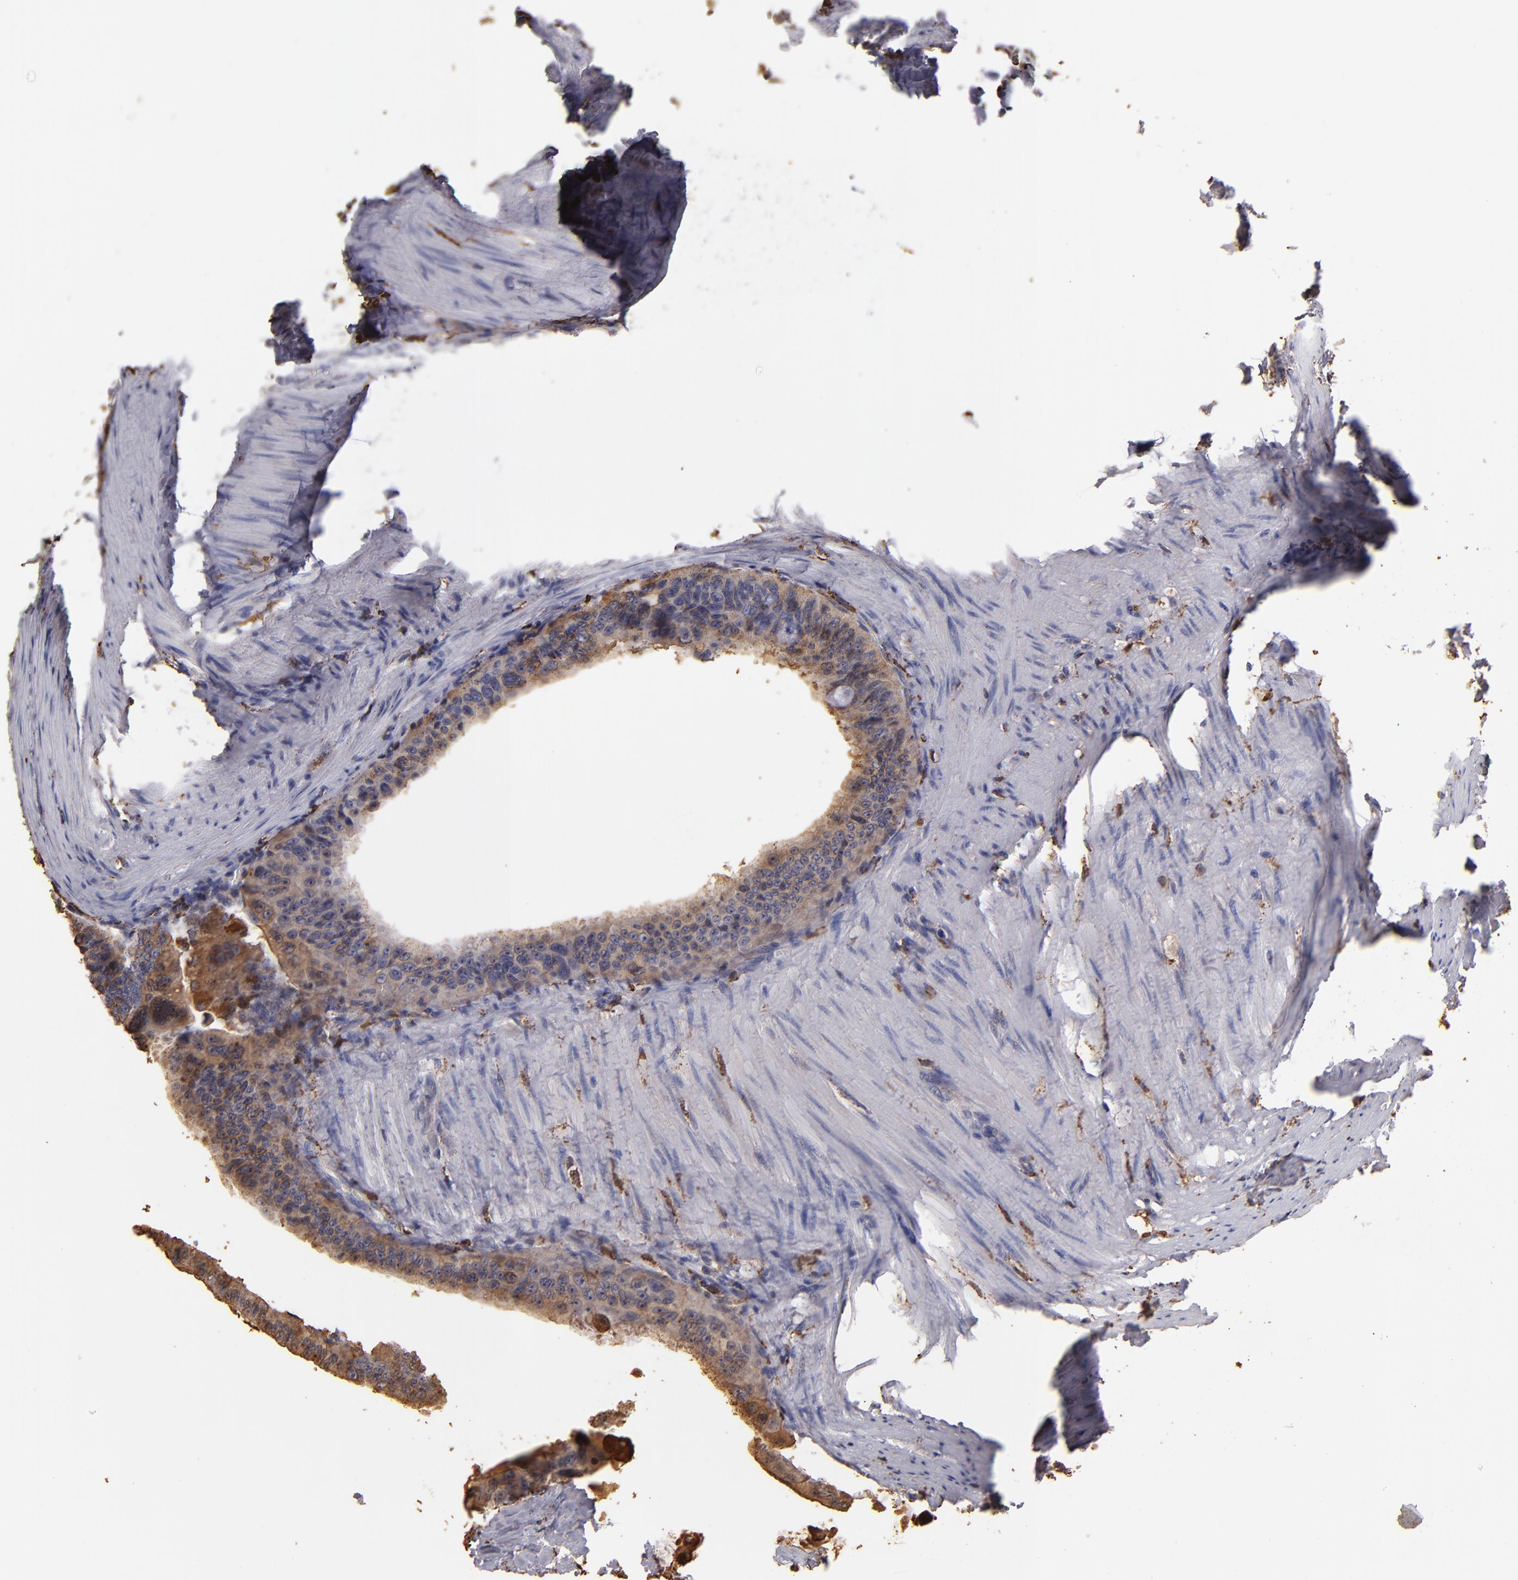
{"staining": {"intensity": "moderate", "quantity": ">75%", "location": "cytoplasmic/membranous"}, "tissue": "colorectal cancer", "cell_type": "Tumor cells", "image_type": "cancer", "snomed": [{"axis": "morphology", "description": "Adenocarcinoma, NOS"}, {"axis": "topography", "description": "Colon"}], "caption": "An immunohistochemistry (IHC) image of neoplastic tissue is shown. Protein staining in brown highlights moderate cytoplasmic/membranous positivity in colorectal cancer within tumor cells.", "gene": "TRAF1", "patient": {"sex": "female", "age": 55}}